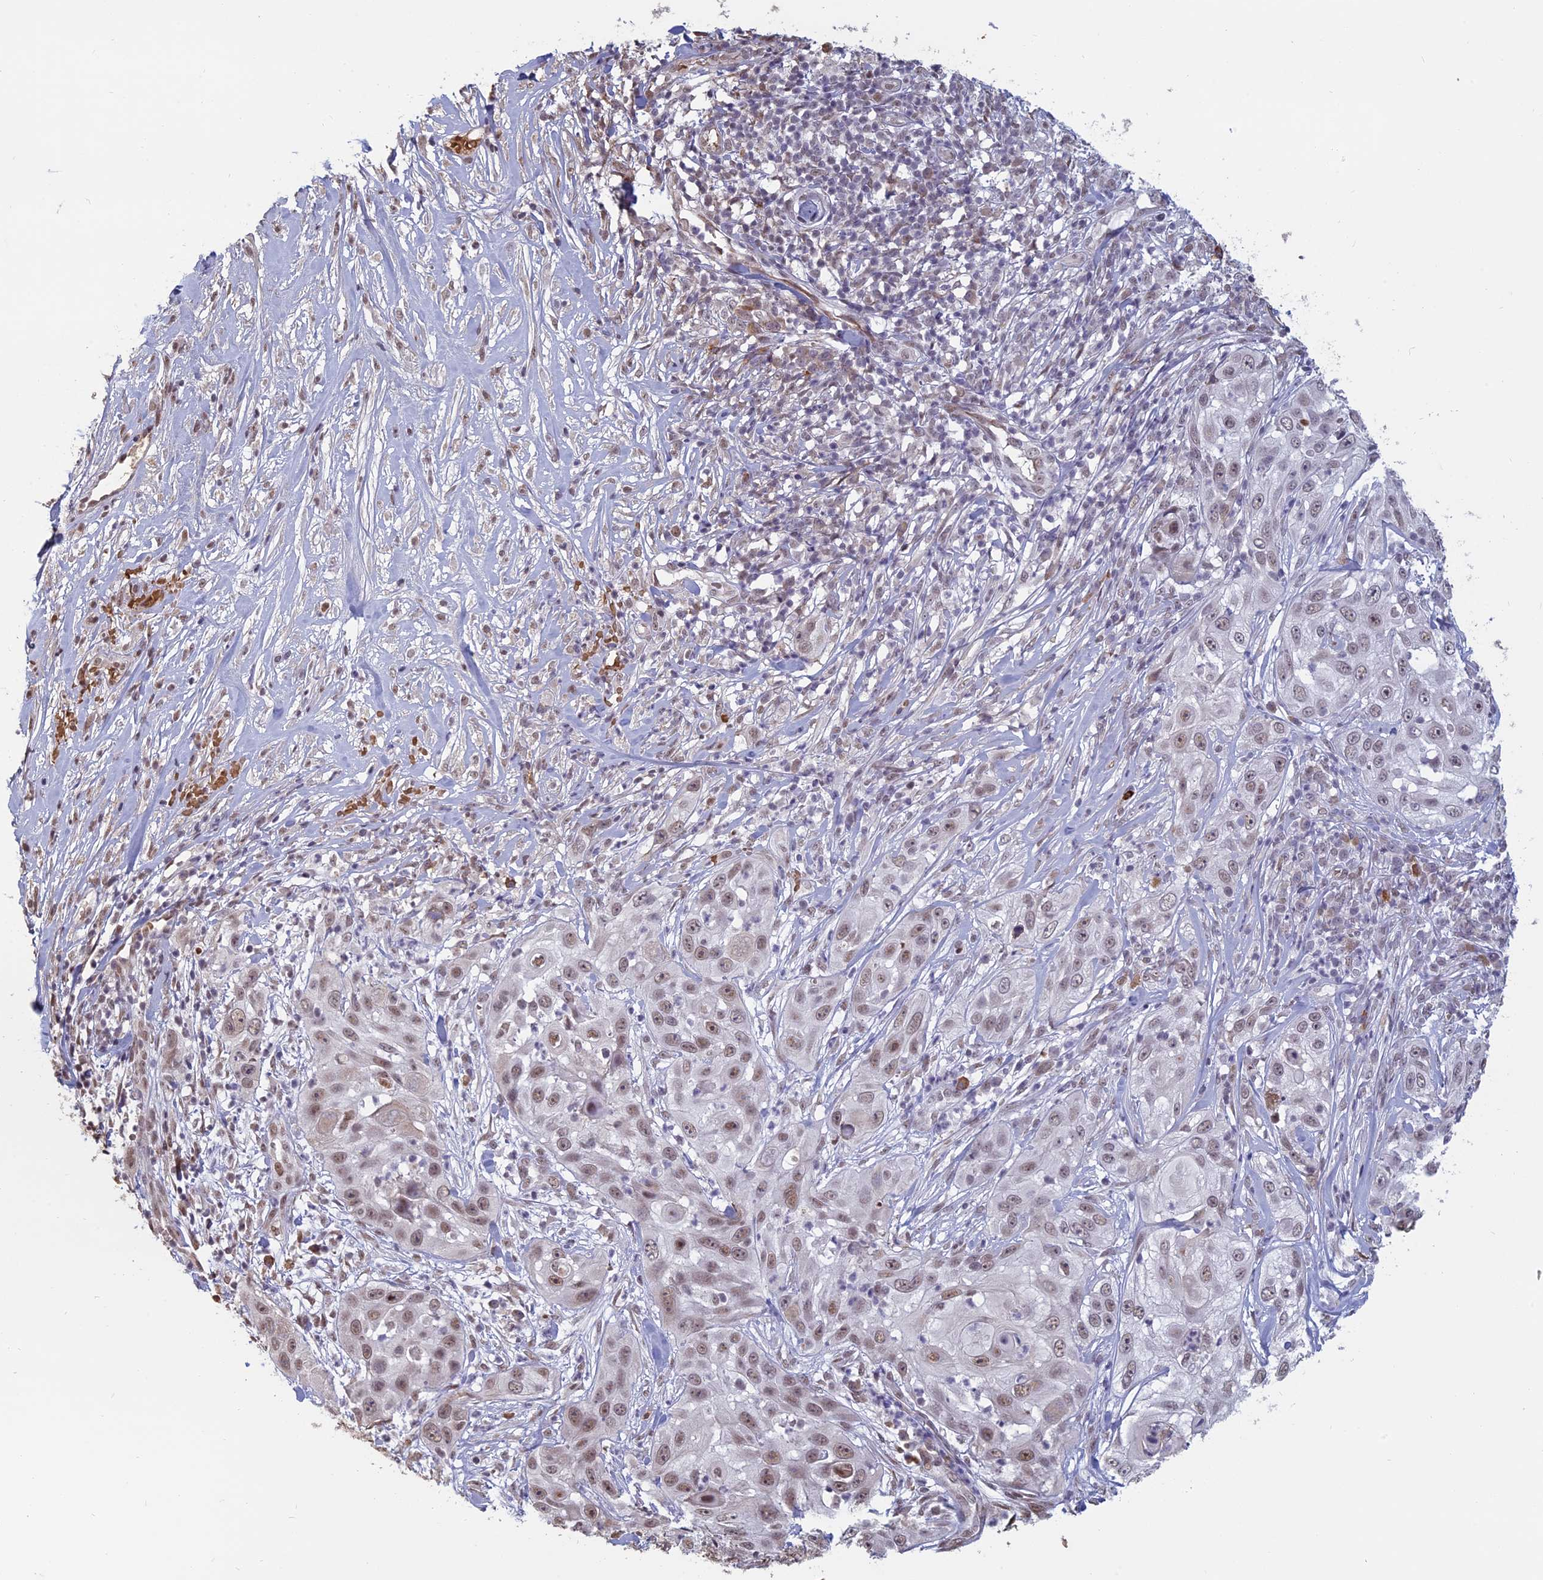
{"staining": {"intensity": "weak", "quantity": ">75%", "location": "nuclear"}, "tissue": "skin cancer", "cell_type": "Tumor cells", "image_type": "cancer", "snomed": [{"axis": "morphology", "description": "Squamous cell carcinoma, NOS"}, {"axis": "topography", "description": "Skin"}], "caption": "Protein staining demonstrates weak nuclear positivity in about >75% of tumor cells in skin cancer.", "gene": "MFAP1", "patient": {"sex": "female", "age": 44}}